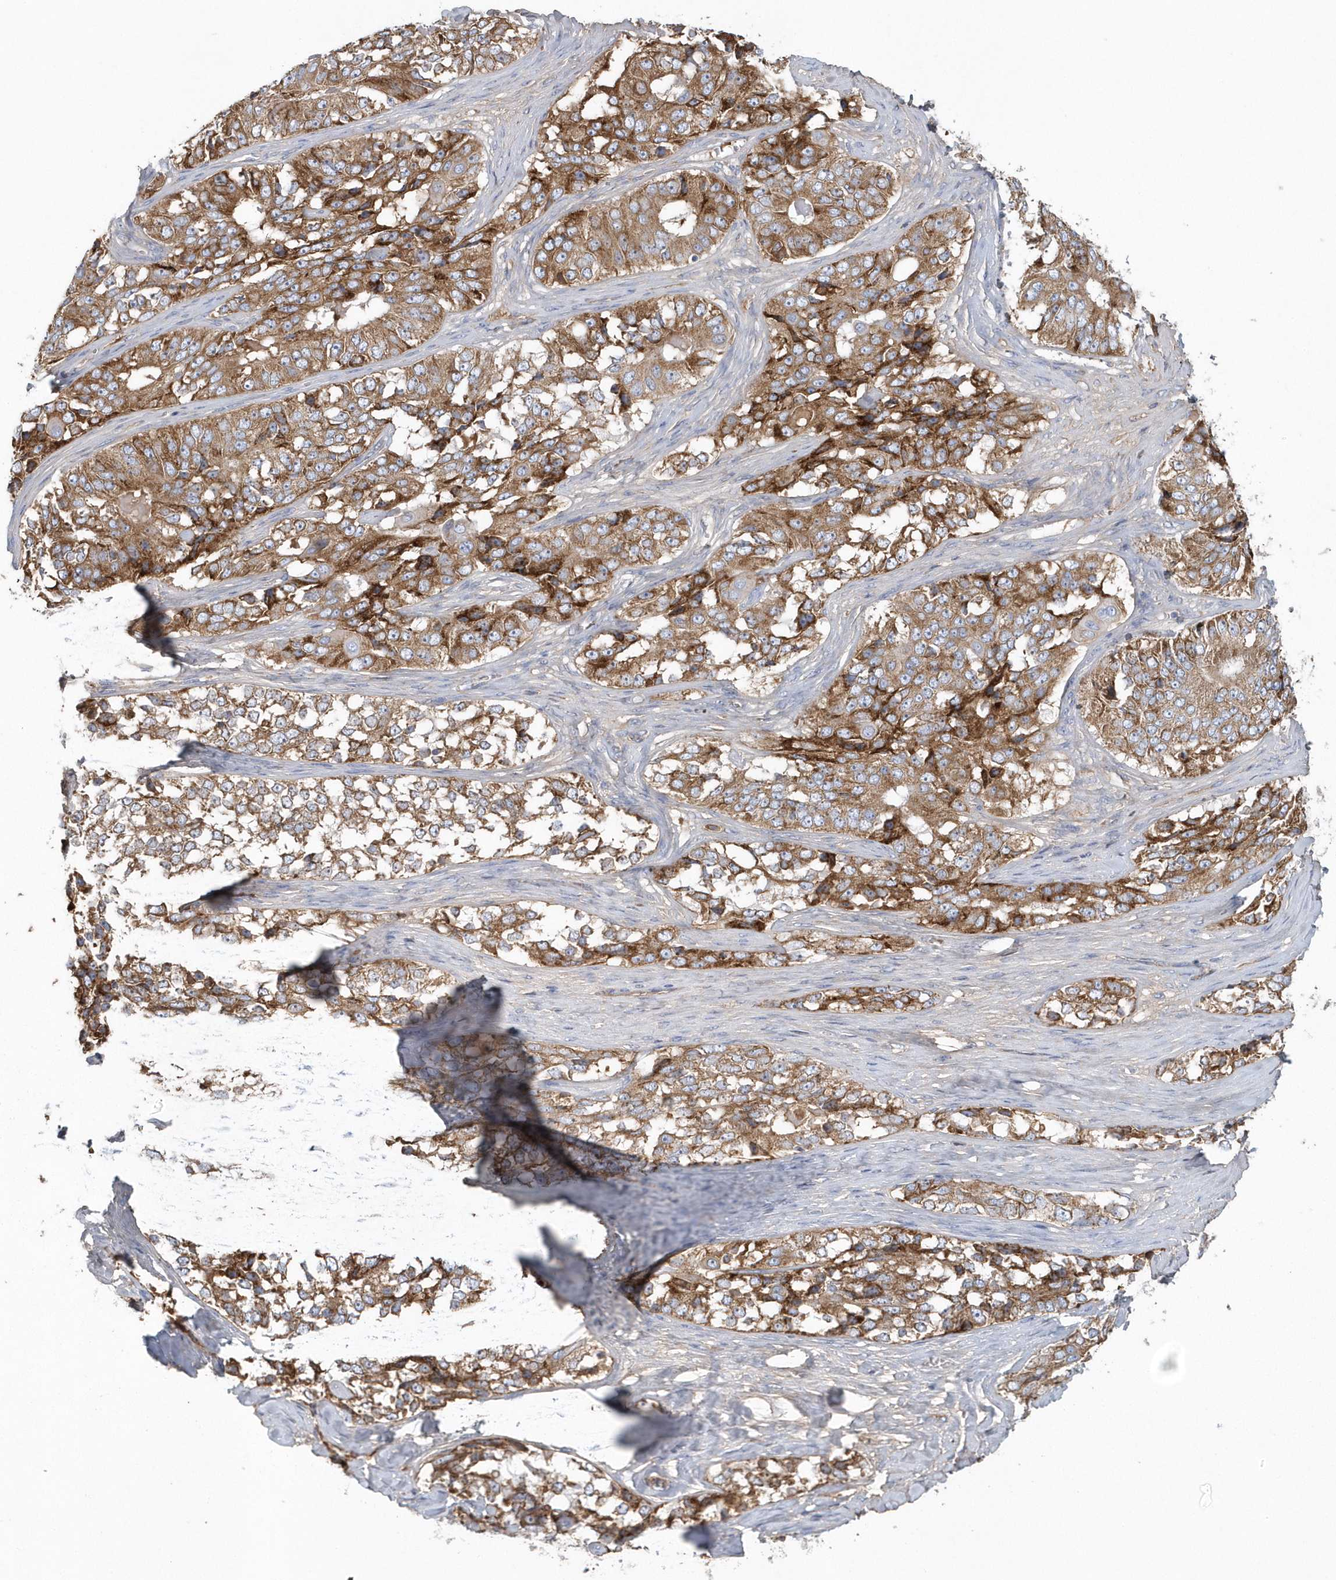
{"staining": {"intensity": "moderate", "quantity": ">75%", "location": "cytoplasmic/membranous"}, "tissue": "ovarian cancer", "cell_type": "Tumor cells", "image_type": "cancer", "snomed": [{"axis": "morphology", "description": "Carcinoma, endometroid"}, {"axis": "topography", "description": "Ovary"}], "caption": "Immunohistochemical staining of ovarian cancer (endometroid carcinoma) demonstrates moderate cytoplasmic/membranous protein expression in approximately >75% of tumor cells.", "gene": "SPATA18", "patient": {"sex": "female", "age": 51}}